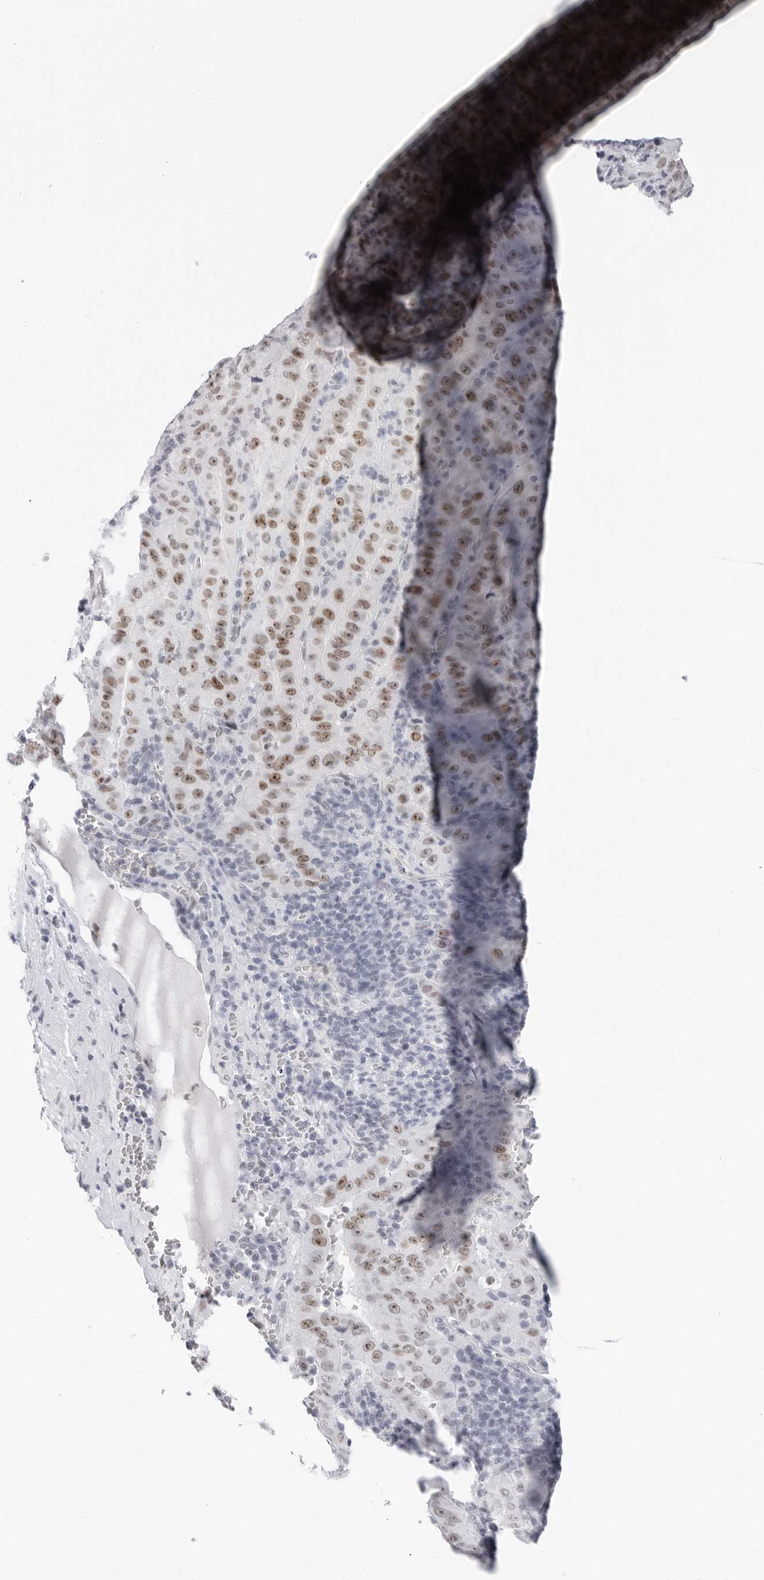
{"staining": {"intensity": "moderate", "quantity": ">75%", "location": "nuclear"}, "tissue": "pancreatic cancer", "cell_type": "Tumor cells", "image_type": "cancer", "snomed": [{"axis": "morphology", "description": "Adenocarcinoma, NOS"}, {"axis": "topography", "description": "Pancreas"}], "caption": "This photomicrograph displays immunohistochemistry staining of pancreatic adenocarcinoma, with medium moderate nuclear expression in about >75% of tumor cells.", "gene": "VEZF1", "patient": {"sex": "male", "age": 63}}